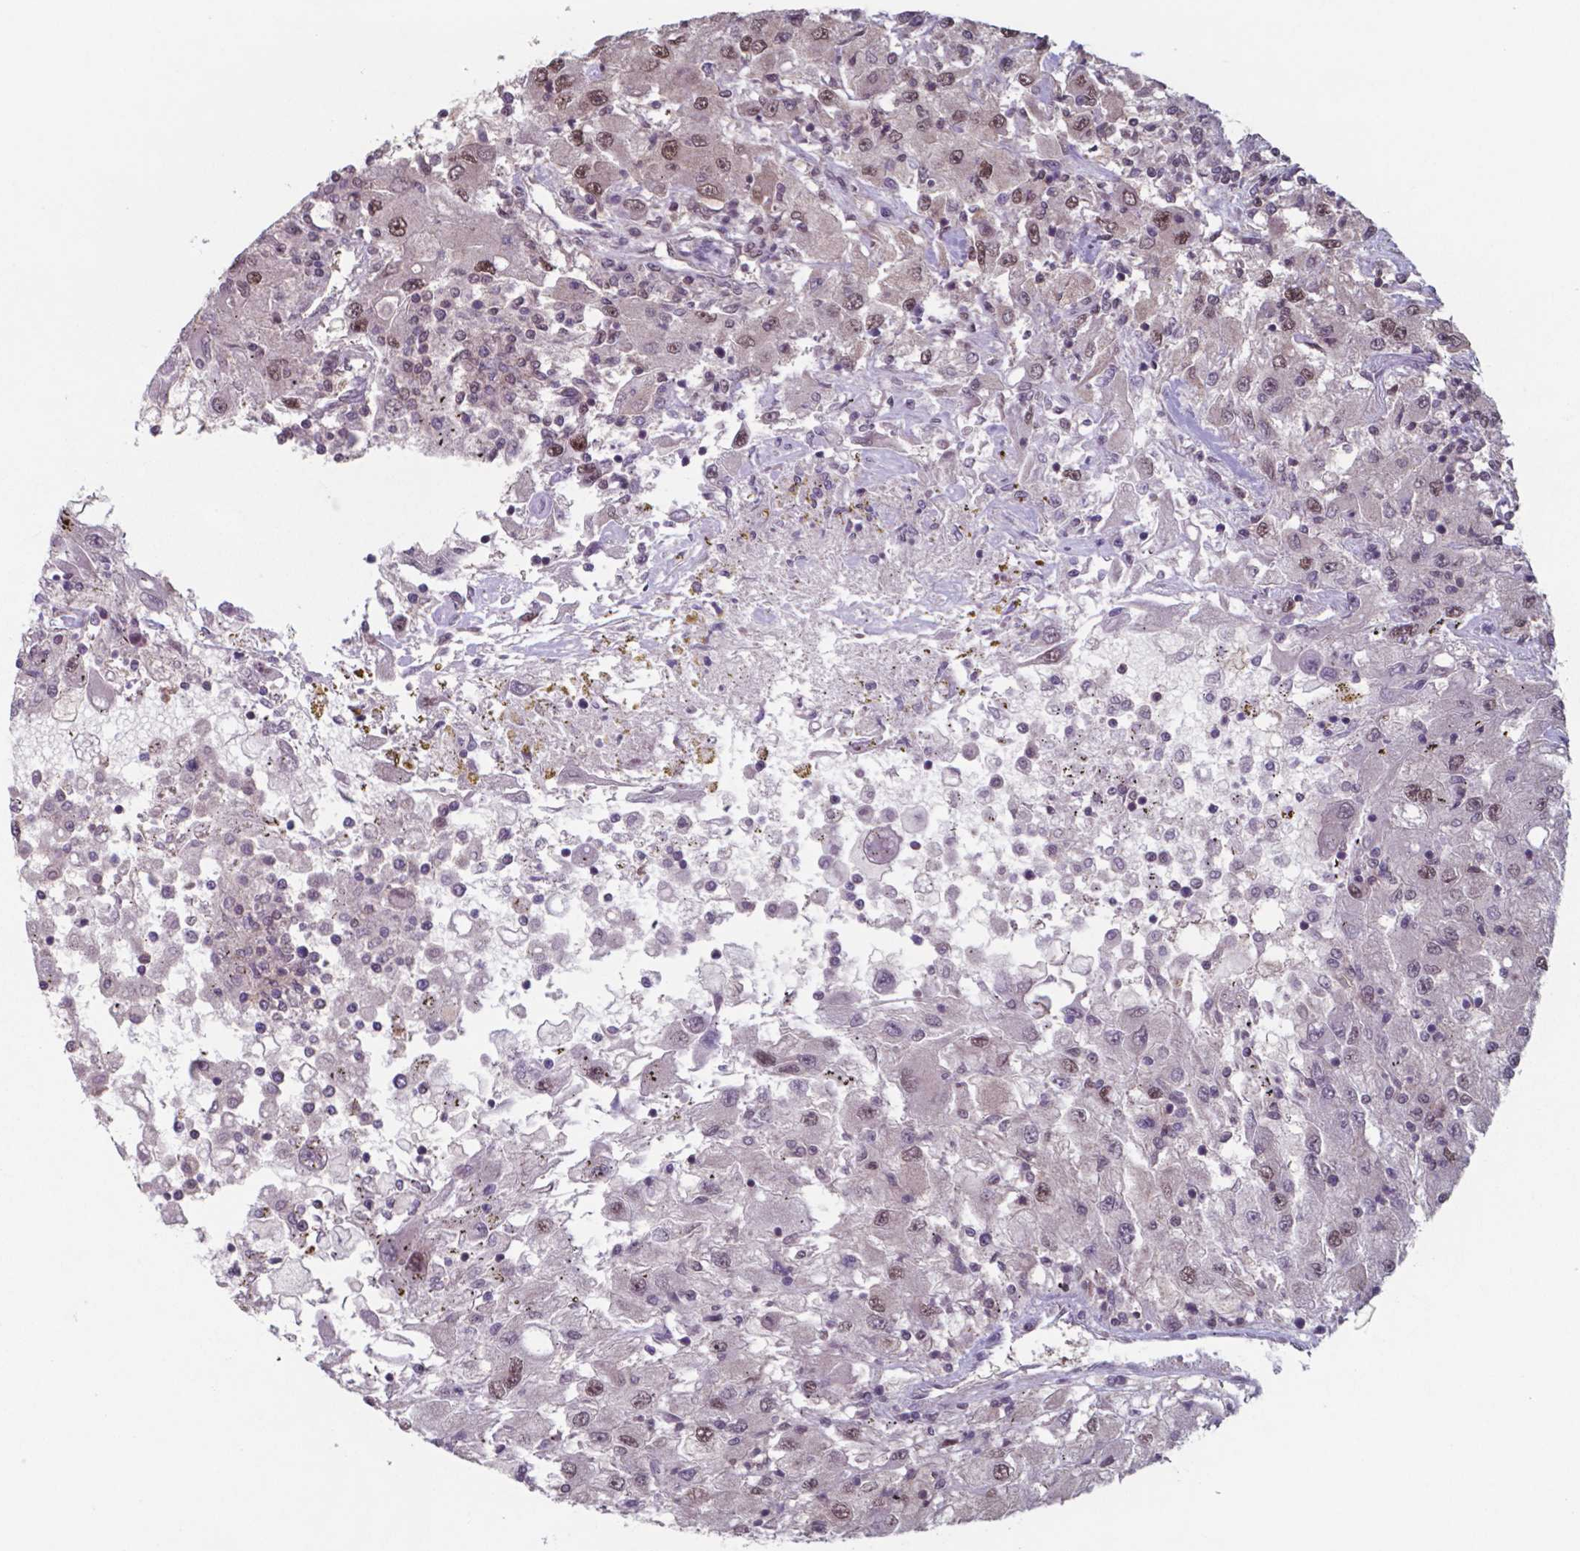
{"staining": {"intensity": "moderate", "quantity": "25%-75%", "location": "nuclear"}, "tissue": "renal cancer", "cell_type": "Tumor cells", "image_type": "cancer", "snomed": [{"axis": "morphology", "description": "Adenocarcinoma, NOS"}, {"axis": "topography", "description": "Kidney"}], "caption": "This photomicrograph shows renal cancer stained with immunohistochemistry to label a protein in brown. The nuclear of tumor cells show moderate positivity for the protein. Nuclei are counter-stained blue.", "gene": "UBA1", "patient": {"sex": "female", "age": 67}}